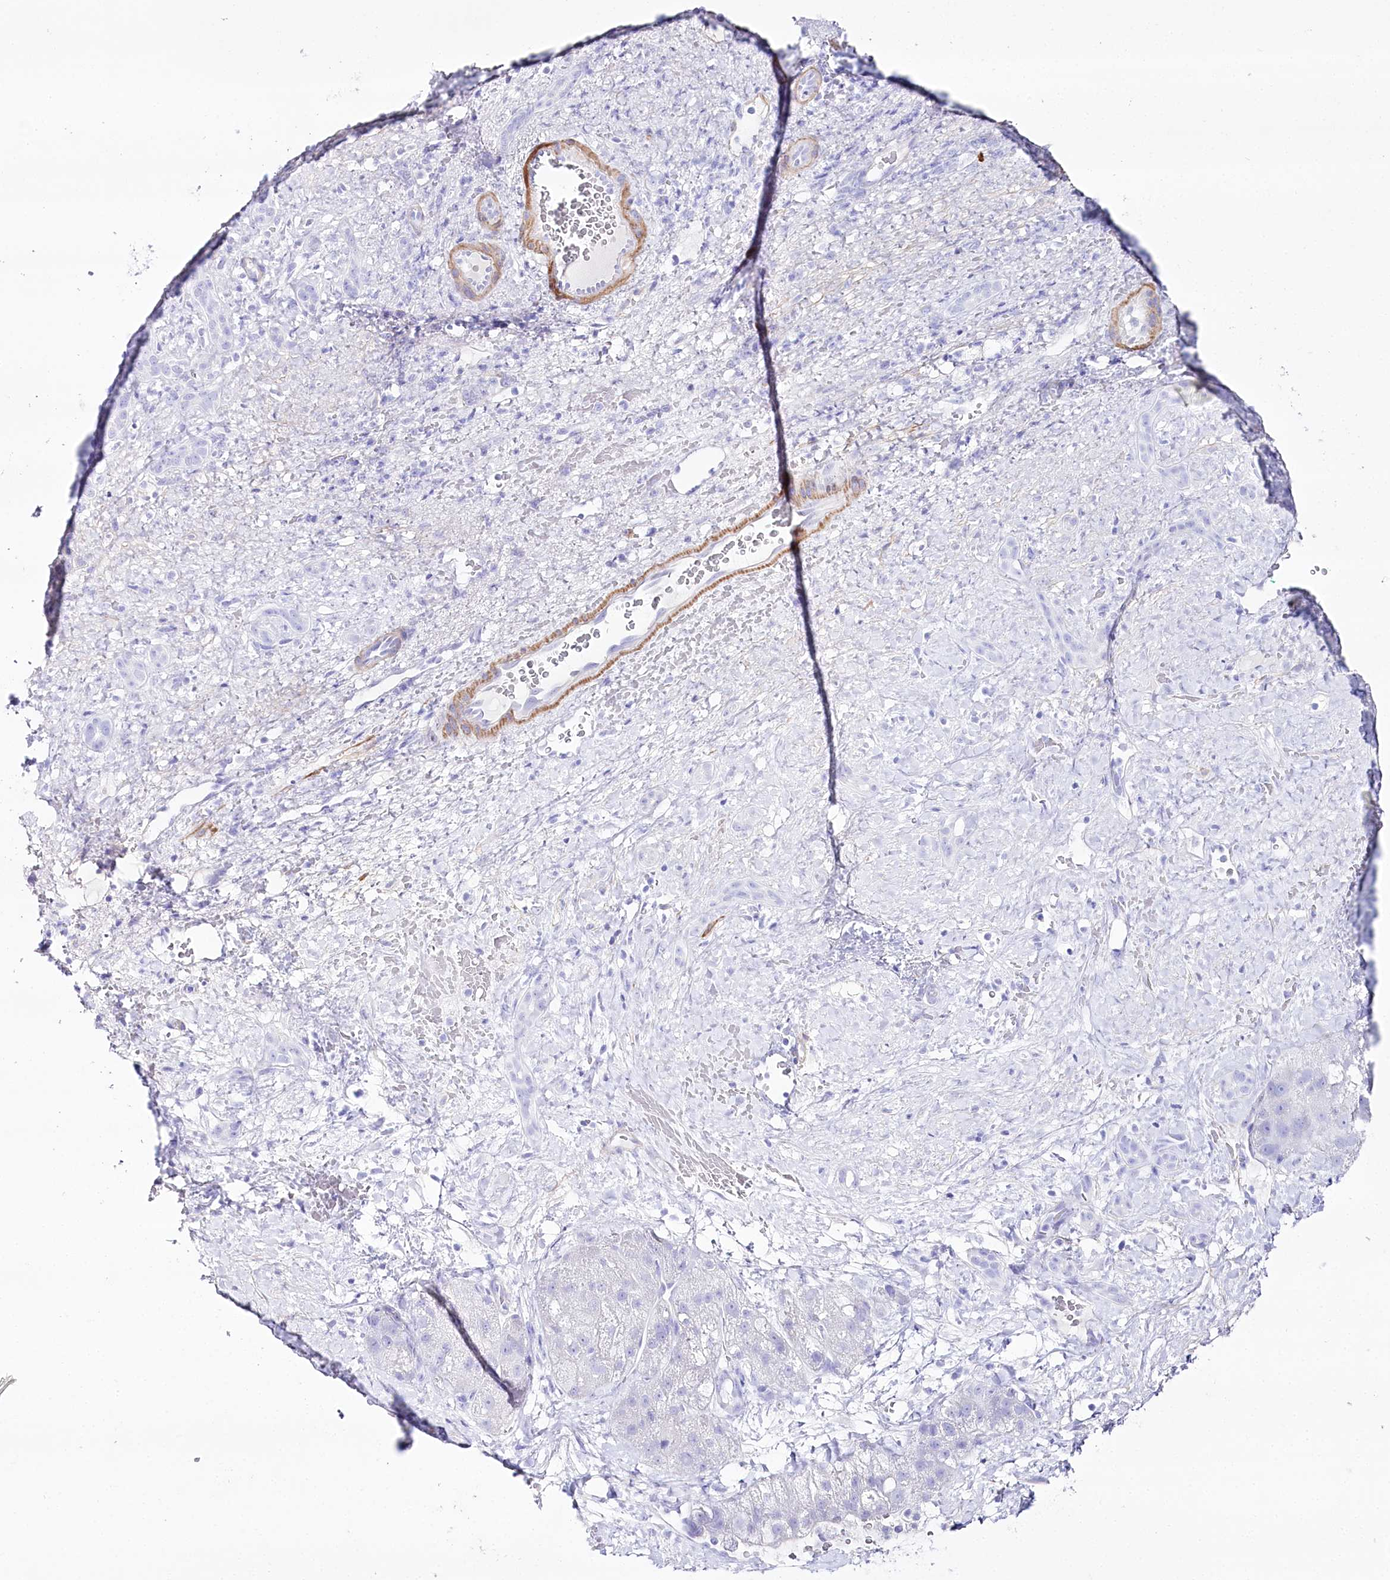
{"staining": {"intensity": "negative", "quantity": "none", "location": "none"}, "tissue": "liver cancer", "cell_type": "Tumor cells", "image_type": "cancer", "snomed": [{"axis": "morphology", "description": "Normal tissue, NOS"}, {"axis": "morphology", "description": "Carcinoma, Hepatocellular, NOS"}, {"axis": "topography", "description": "Liver"}], "caption": "Histopathology image shows no significant protein staining in tumor cells of liver cancer.", "gene": "CSN3", "patient": {"sex": "male", "age": 57}}